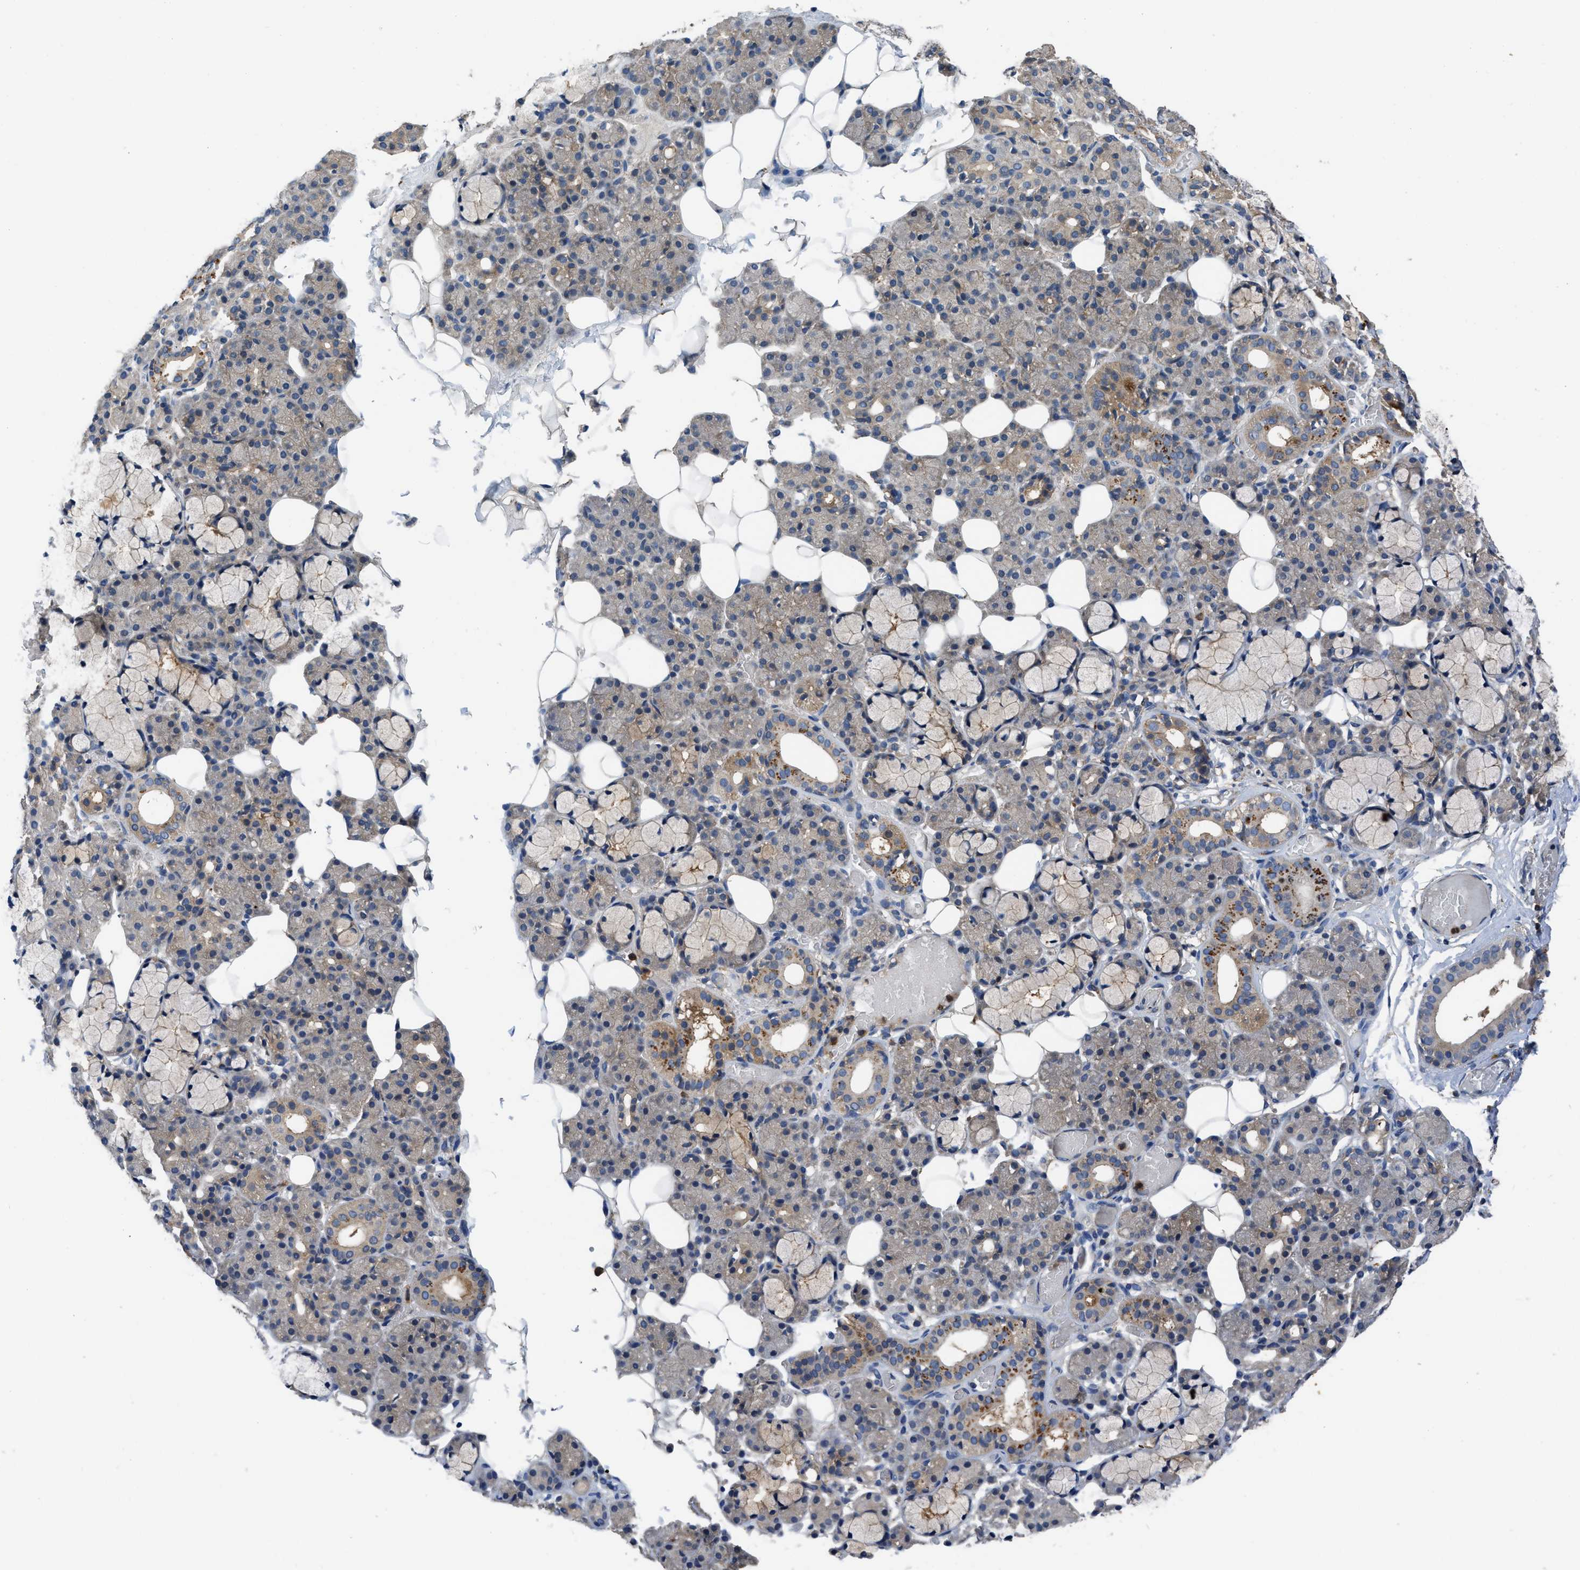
{"staining": {"intensity": "moderate", "quantity": "25%-75%", "location": "cytoplasmic/membranous"}, "tissue": "salivary gland", "cell_type": "Glandular cells", "image_type": "normal", "snomed": [{"axis": "morphology", "description": "Normal tissue, NOS"}, {"axis": "topography", "description": "Salivary gland"}], "caption": "Immunohistochemical staining of unremarkable salivary gland exhibits moderate cytoplasmic/membranous protein positivity in about 25%-75% of glandular cells.", "gene": "USP25", "patient": {"sex": "male", "age": 63}}